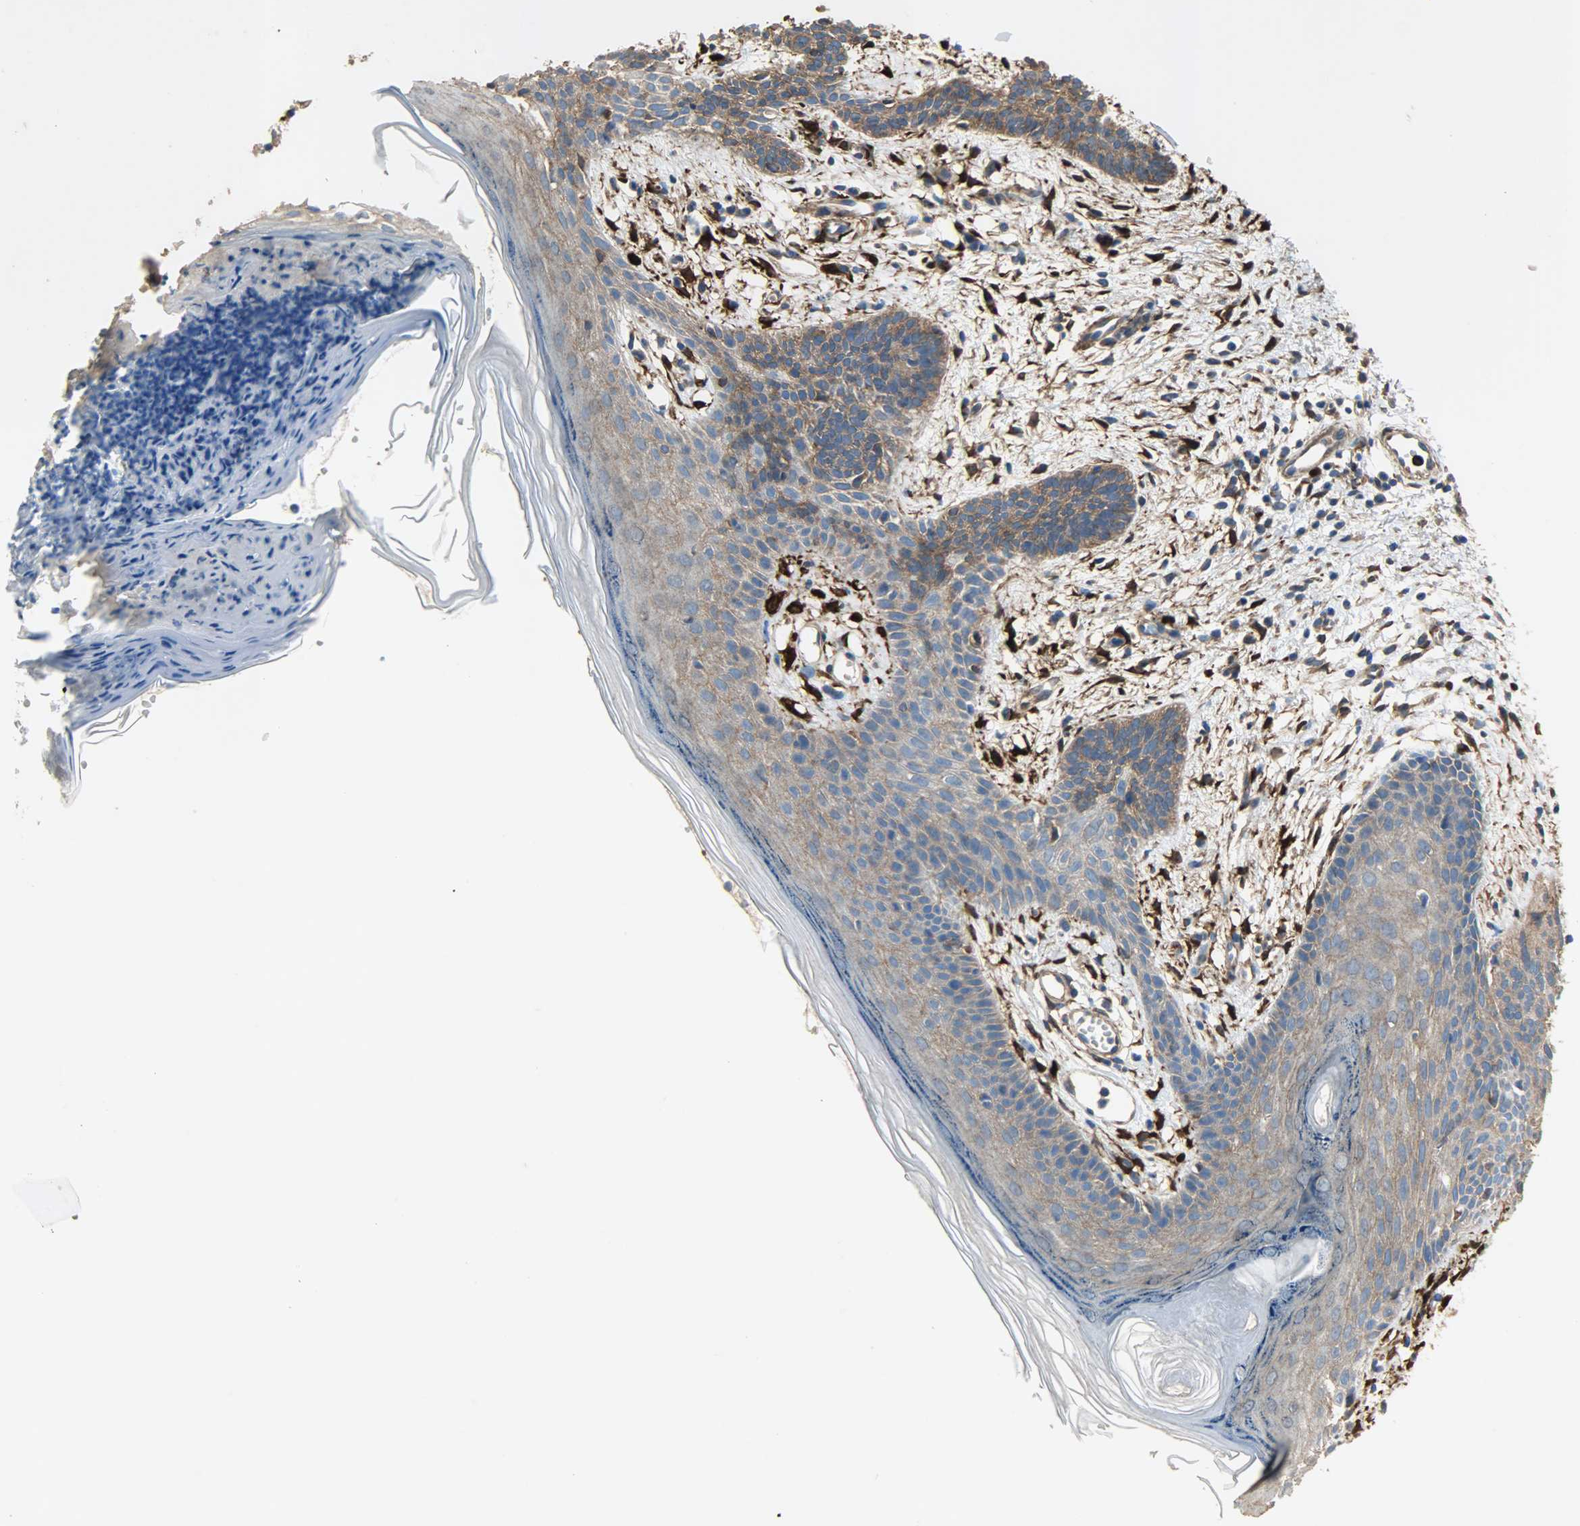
{"staining": {"intensity": "strong", "quantity": ">75%", "location": "cytoplasmic/membranous"}, "tissue": "skin cancer", "cell_type": "Tumor cells", "image_type": "cancer", "snomed": [{"axis": "morphology", "description": "Normal tissue, NOS"}, {"axis": "morphology", "description": "Basal cell carcinoma"}, {"axis": "topography", "description": "Skin"}], "caption": "A high amount of strong cytoplasmic/membranous positivity is seen in about >75% of tumor cells in skin cancer tissue. Nuclei are stained in blue.", "gene": "C1orf198", "patient": {"sex": "female", "age": 69}}